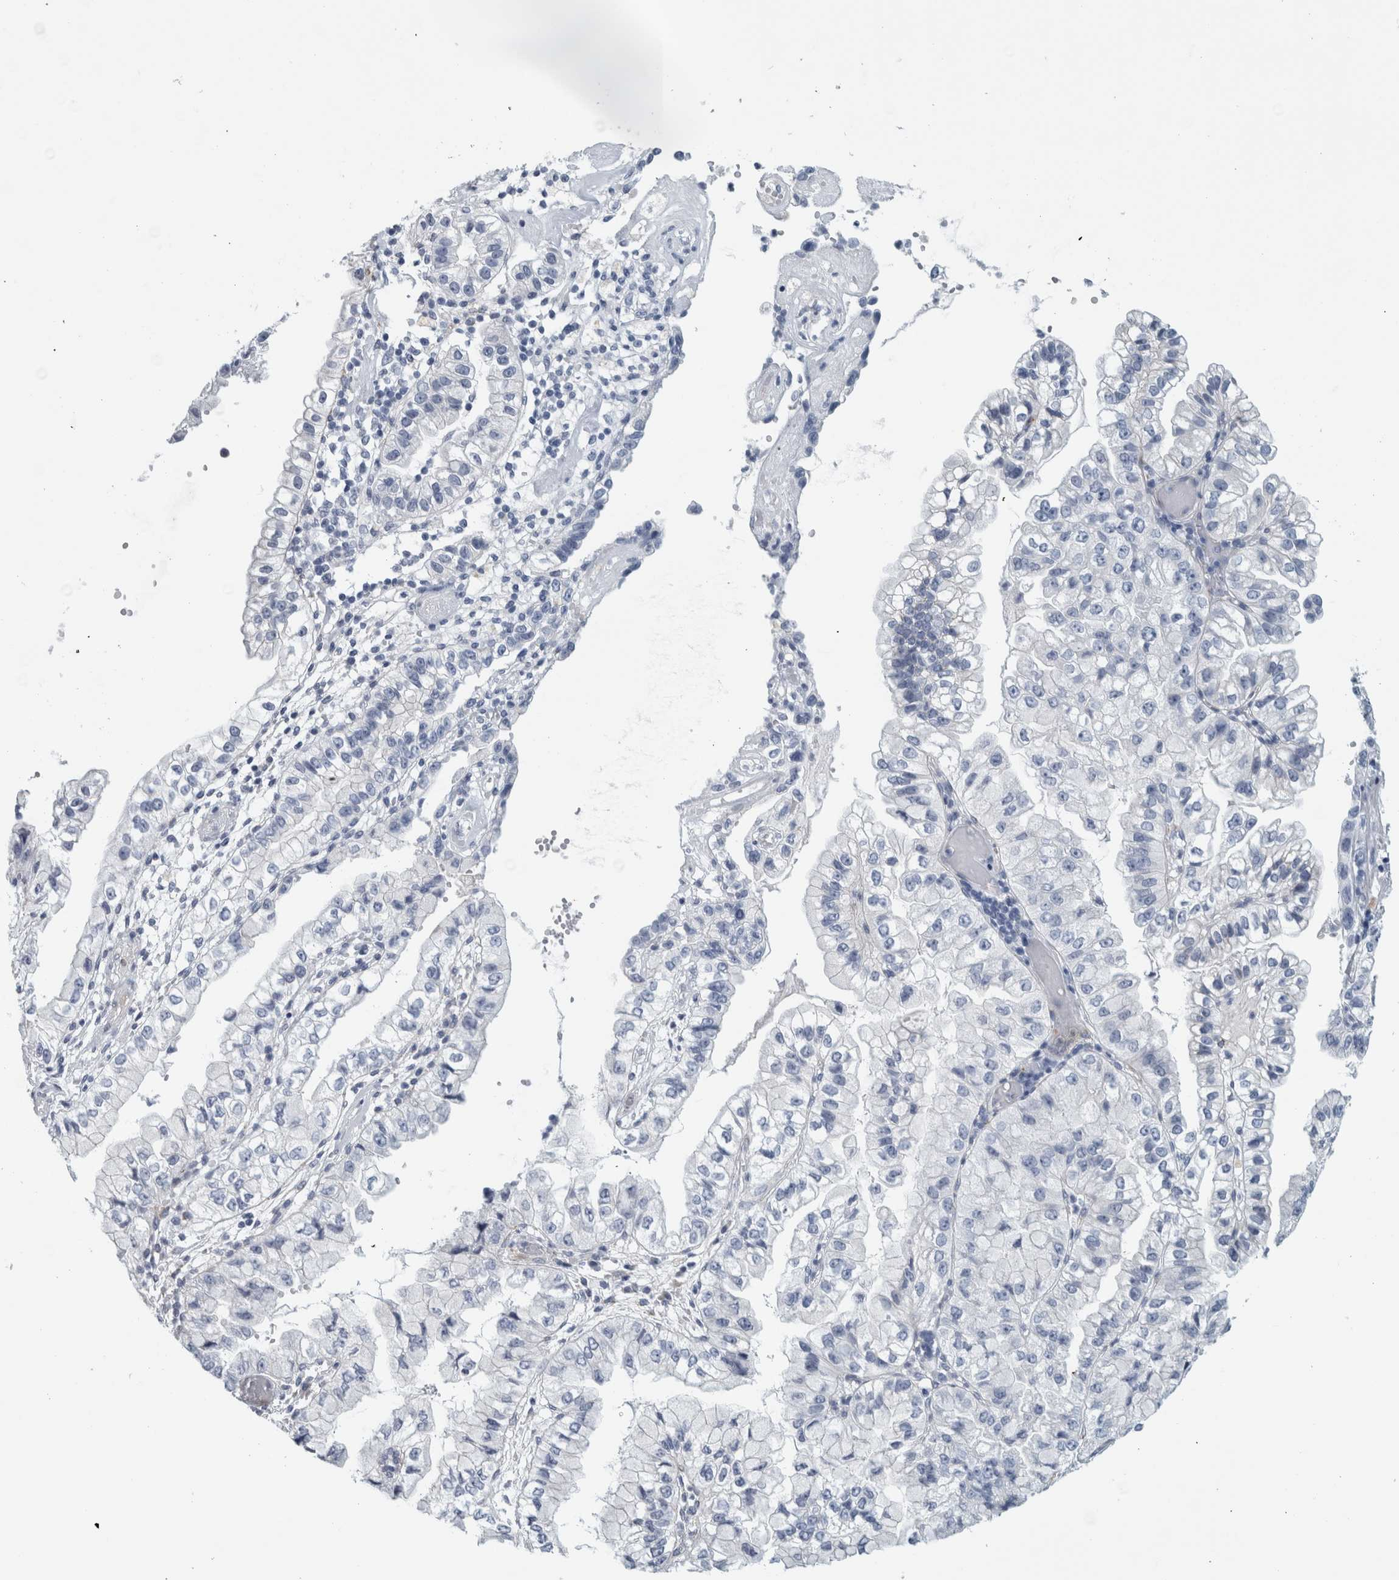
{"staining": {"intensity": "negative", "quantity": "none", "location": "none"}, "tissue": "liver cancer", "cell_type": "Tumor cells", "image_type": "cancer", "snomed": [{"axis": "morphology", "description": "Cholangiocarcinoma"}, {"axis": "topography", "description": "Liver"}], "caption": "Micrograph shows no significant protein staining in tumor cells of cholangiocarcinoma (liver). (DAB (3,3'-diaminobenzidine) IHC visualized using brightfield microscopy, high magnification).", "gene": "B3GNT3", "patient": {"sex": "female", "age": 79}}